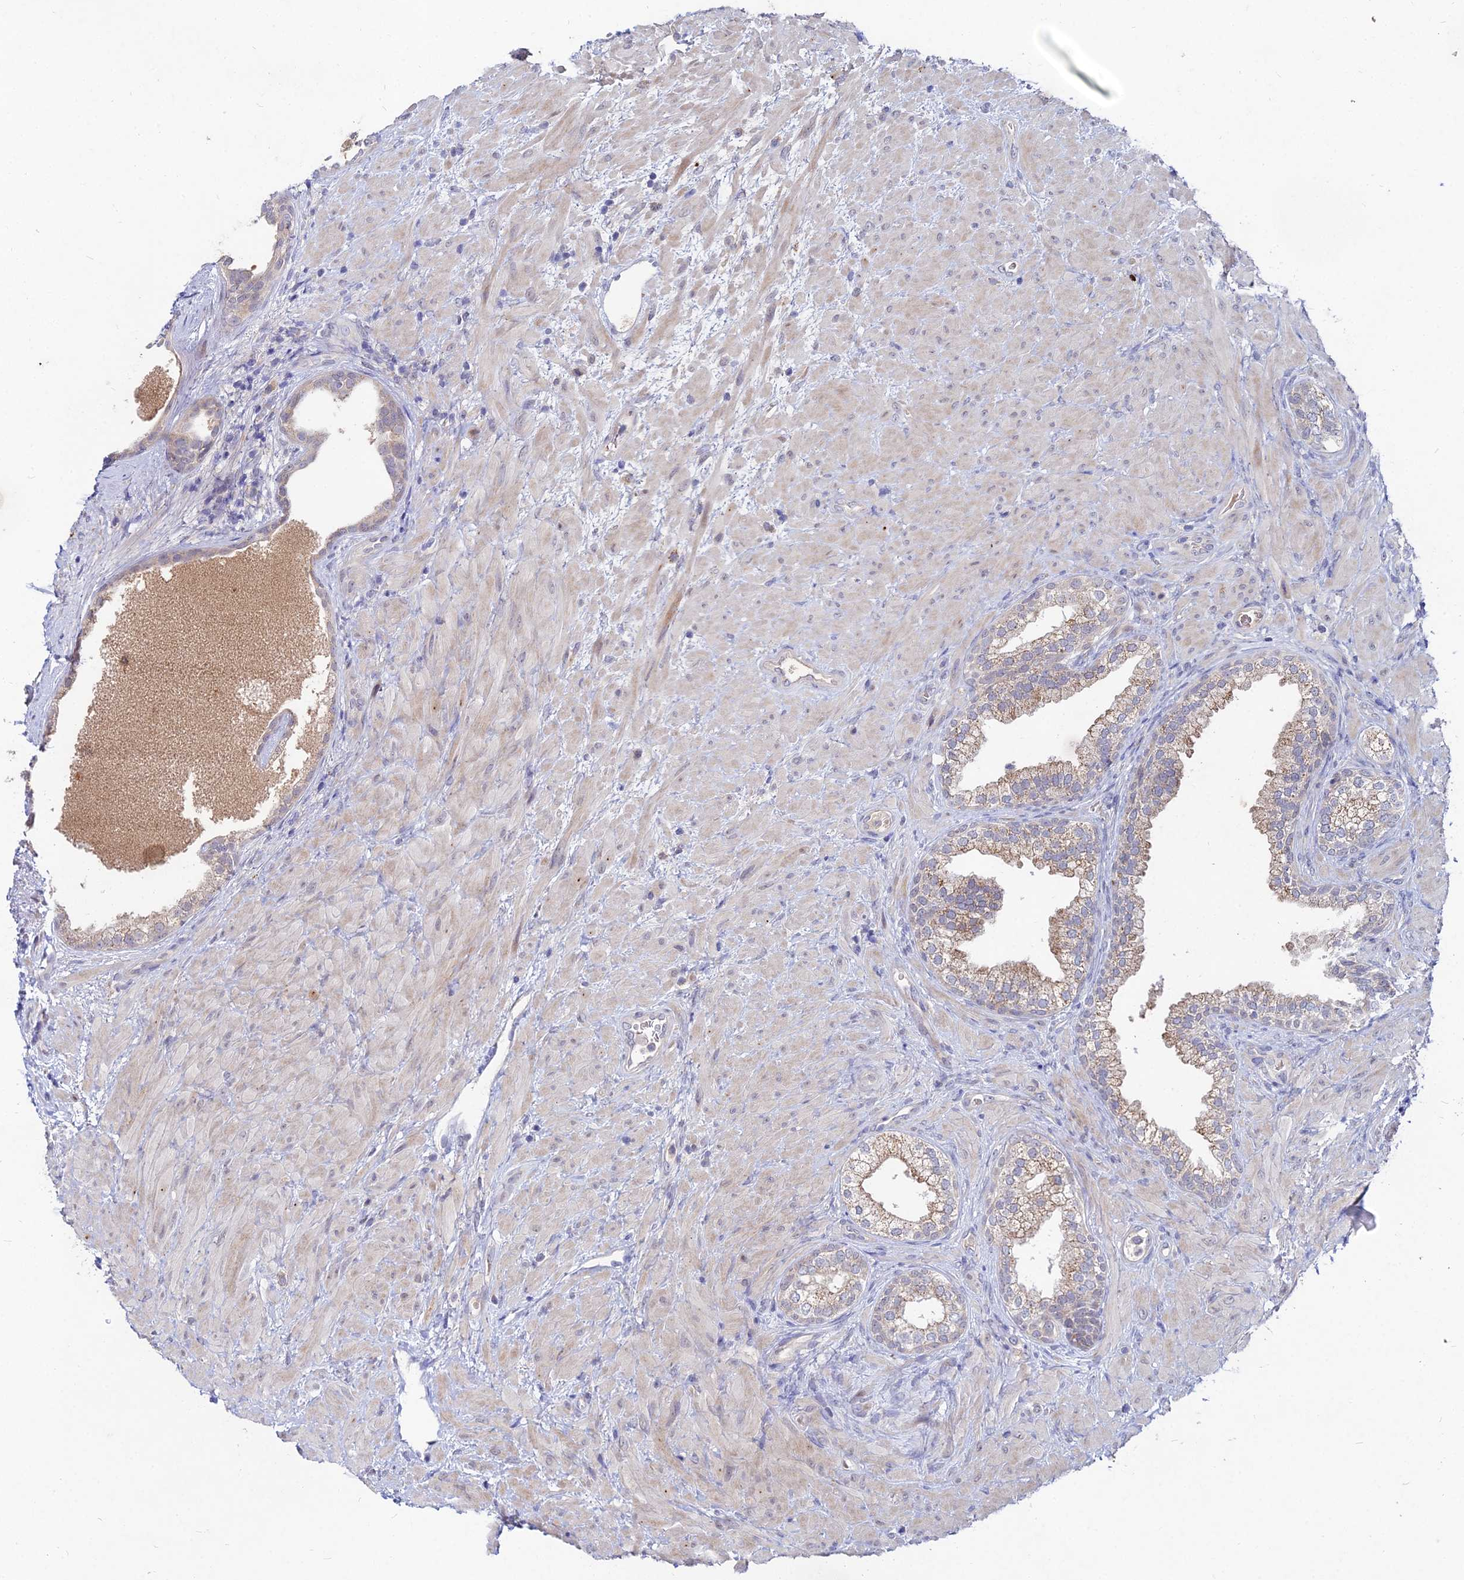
{"staining": {"intensity": "moderate", "quantity": "25%-75%", "location": "cytoplasmic/membranous"}, "tissue": "prostate", "cell_type": "Glandular cells", "image_type": "normal", "snomed": [{"axis": "morphology", "description": "Normal tissue, NOS"}, {"axis": "topography", "description": "Prostate"}], "caption": "The micrograph demonstrates staining of benign prostate, revealing moderate cytoplasmic/membranous protein positivity (brown color) within glandular cells.", "gene": "WDR43", "patient": {"sex": "male", "age": 76}}